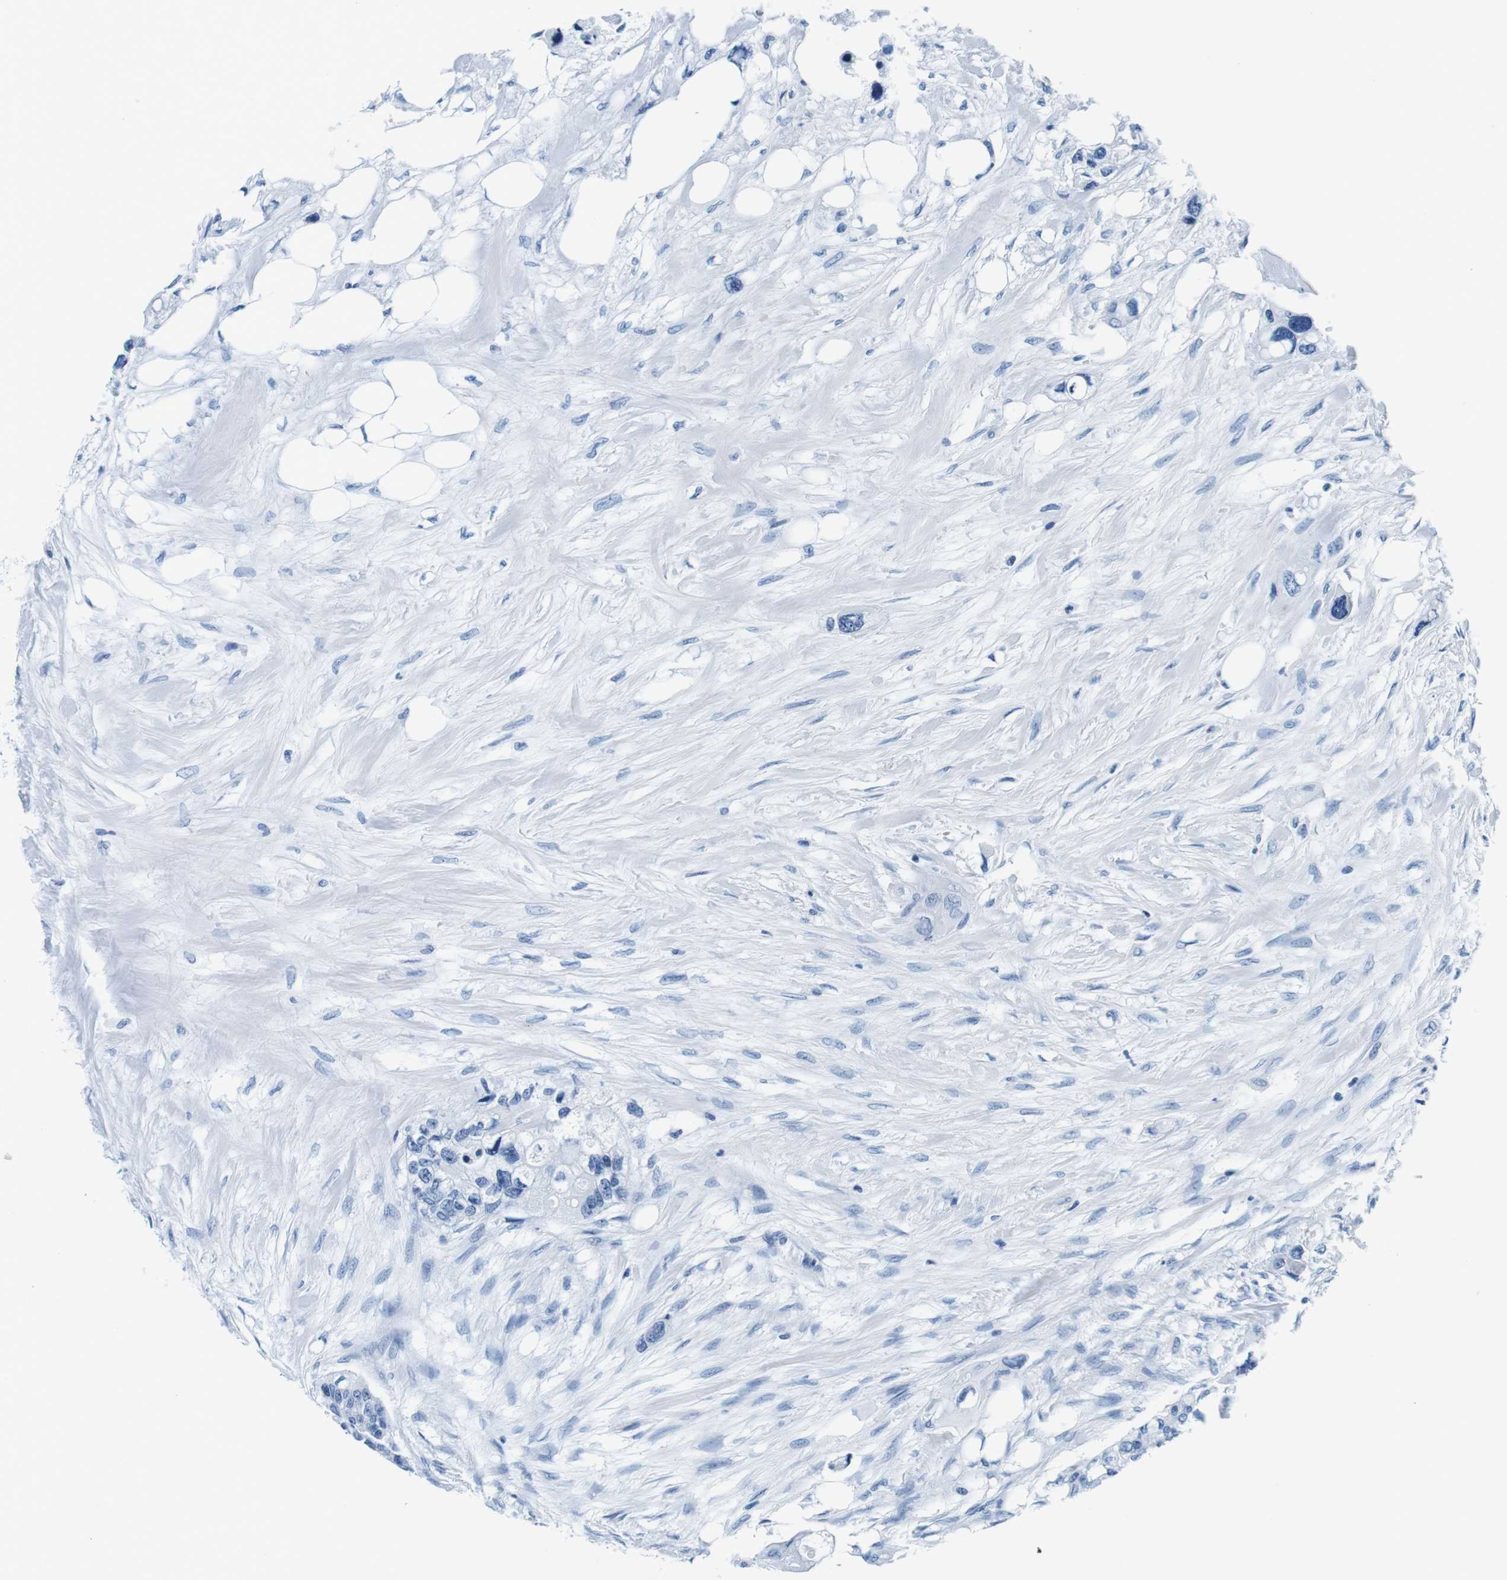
{"staining": {"intensity": "negative", "quantity": "none", "location": "none"}, "tissue": "colorectal cancer", "cell_type": "Tumor cells", "image_type": "cancer", "snomed": [{"axis": "morphology", "description": "Adenocarcinoma, NOS"}, {"axis": "topography", "description": "Colon"}], "caption": "Protein analysis of colorectal adenocarcinoma demonstrates no significant expression in tumor cells.", "gene": "ELANE", "patient": {"sex": "female", "age": 57}}